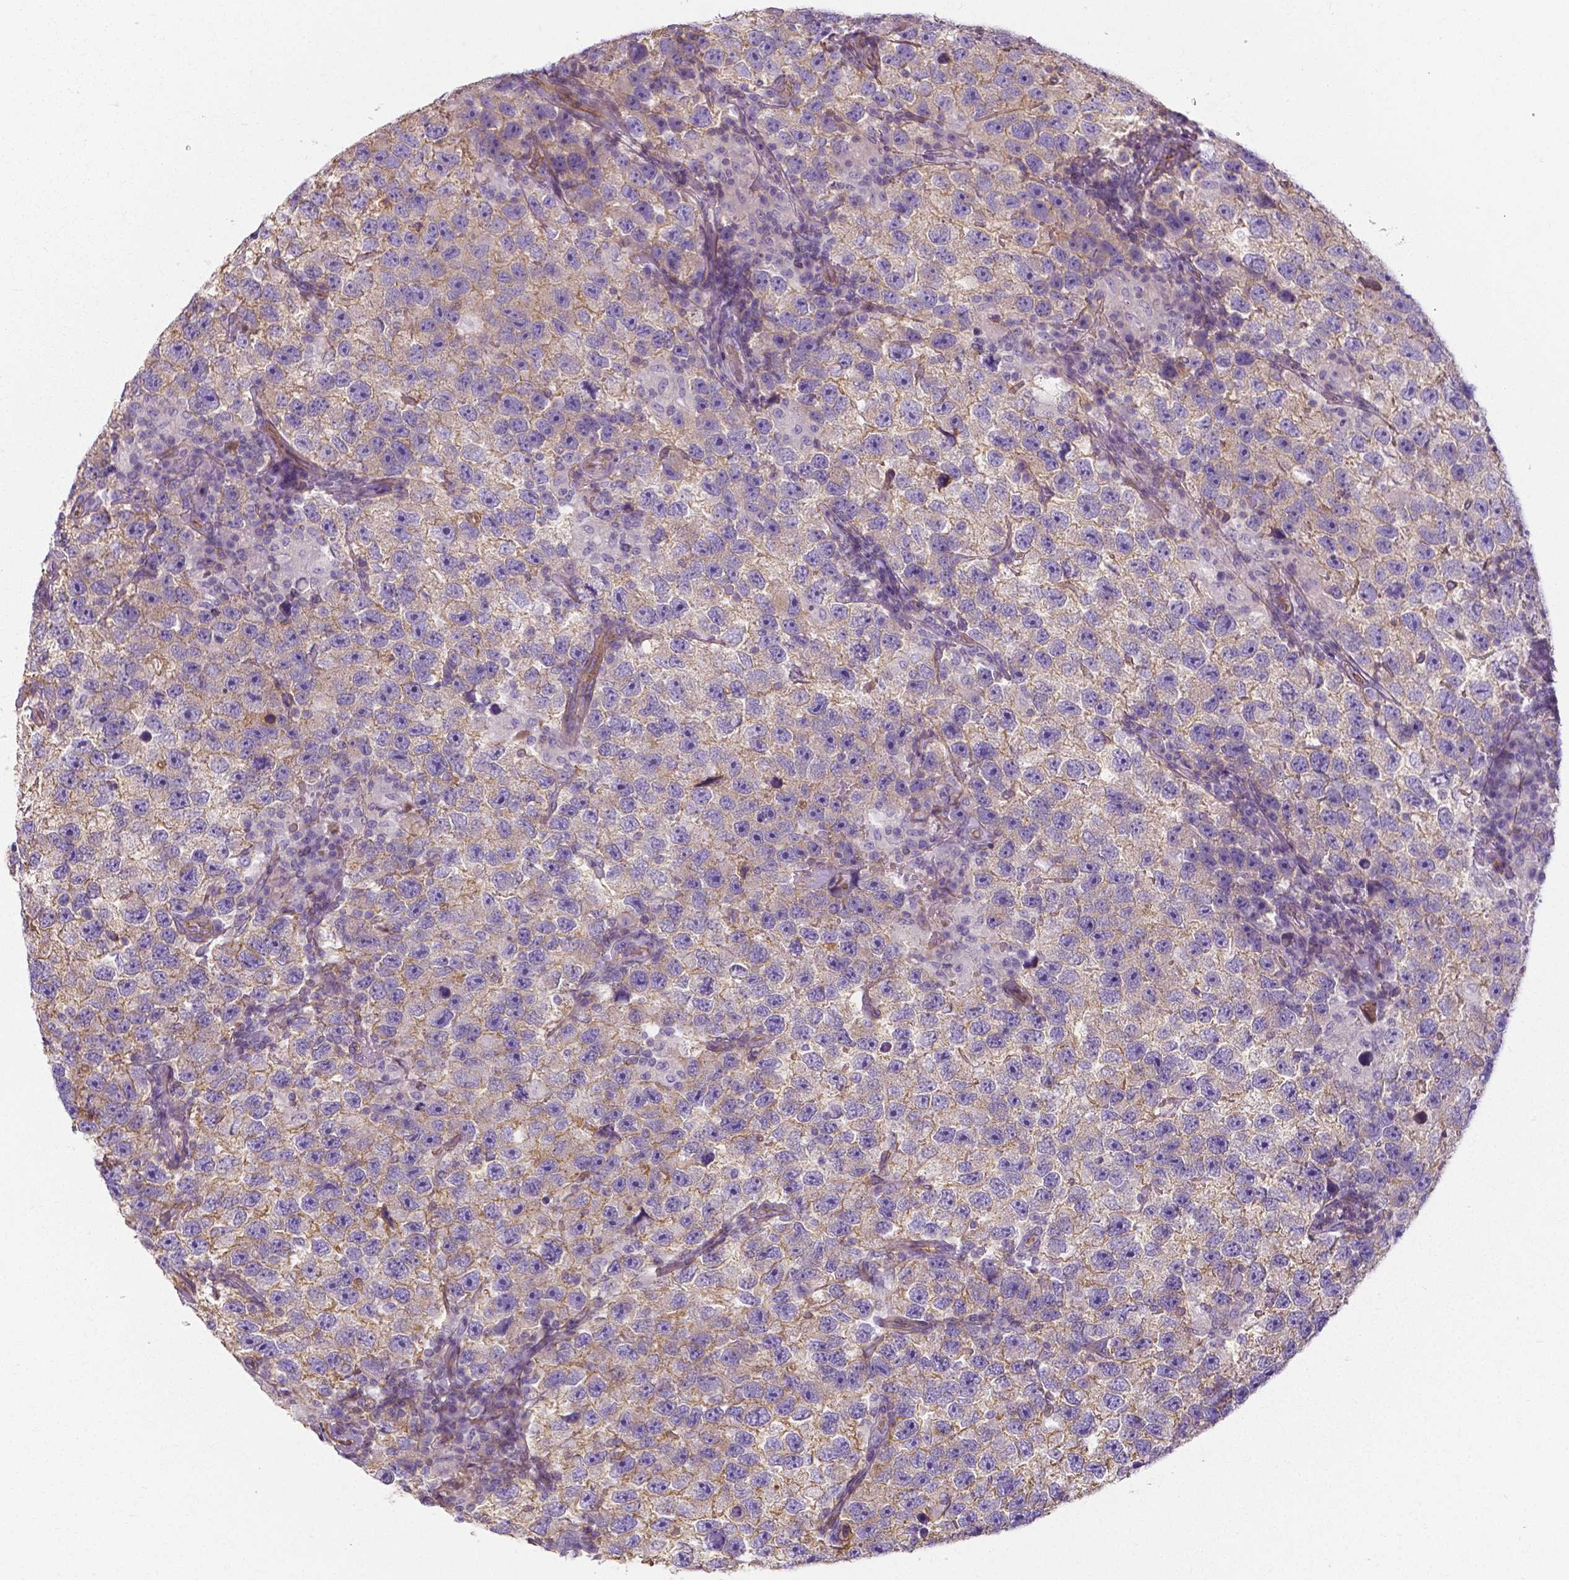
{"staining": {"intensity": "moderate", "quantity": "25%-75%", "location": "cytoplasmic/membranous"}, "tissue": "testis cancer", "cell_type": "Tumor cells", "image_type": "cancer", "snomed": [{"axis": "morphology", "description": "Seminoma, NOS"}, {"axis": "topography", "description": "Testis"}], "caption": "DAB (3,3'-diaminobenzidine) immunohistochemical staining of testis cancer demonstrates moderate cytoplasmic/membranous protein positivity in approximately 25%-75% of tumor cells.", "gene": "CRMP1", "patient": {"sex": "male", "age": 26}}